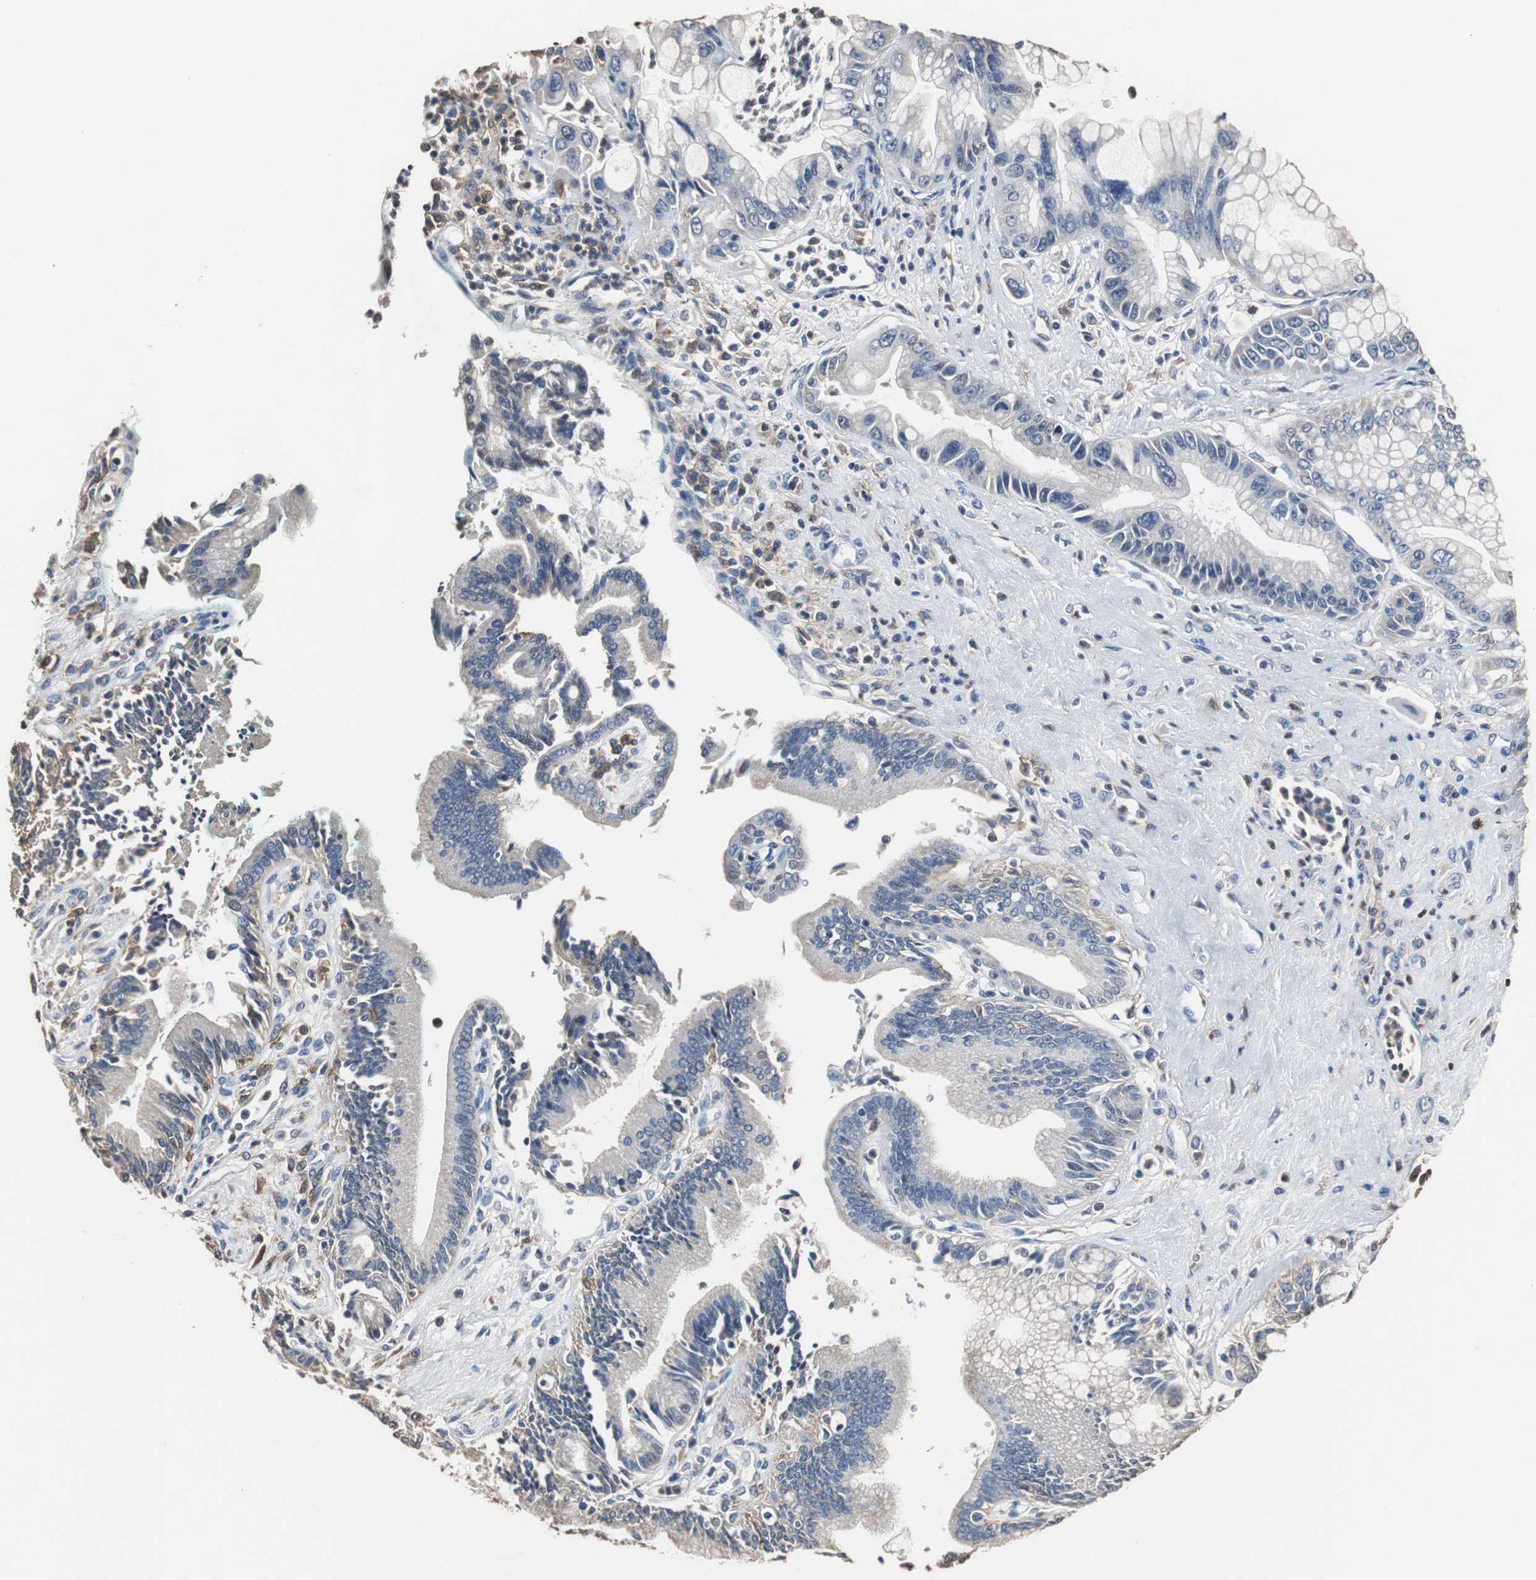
{"staining": {"intensity": "negative", "quantity": "none", "location": "none"}, "tissue": "pancreatic cancer", "cell_type": "Tumor cells", "image_type": "cancer", "snomed": [{"axis": "morphology", "description": "Adenocarcinoma, NOS"}, {"axis": "topography", "description": "Pancreas"}], "caption": "The image exhibits no significant expression in tumor cells of adenocarcinoma (pancreatic).", "gene": "SCIMP", "patient": {"sex": "male", "age": 59}}